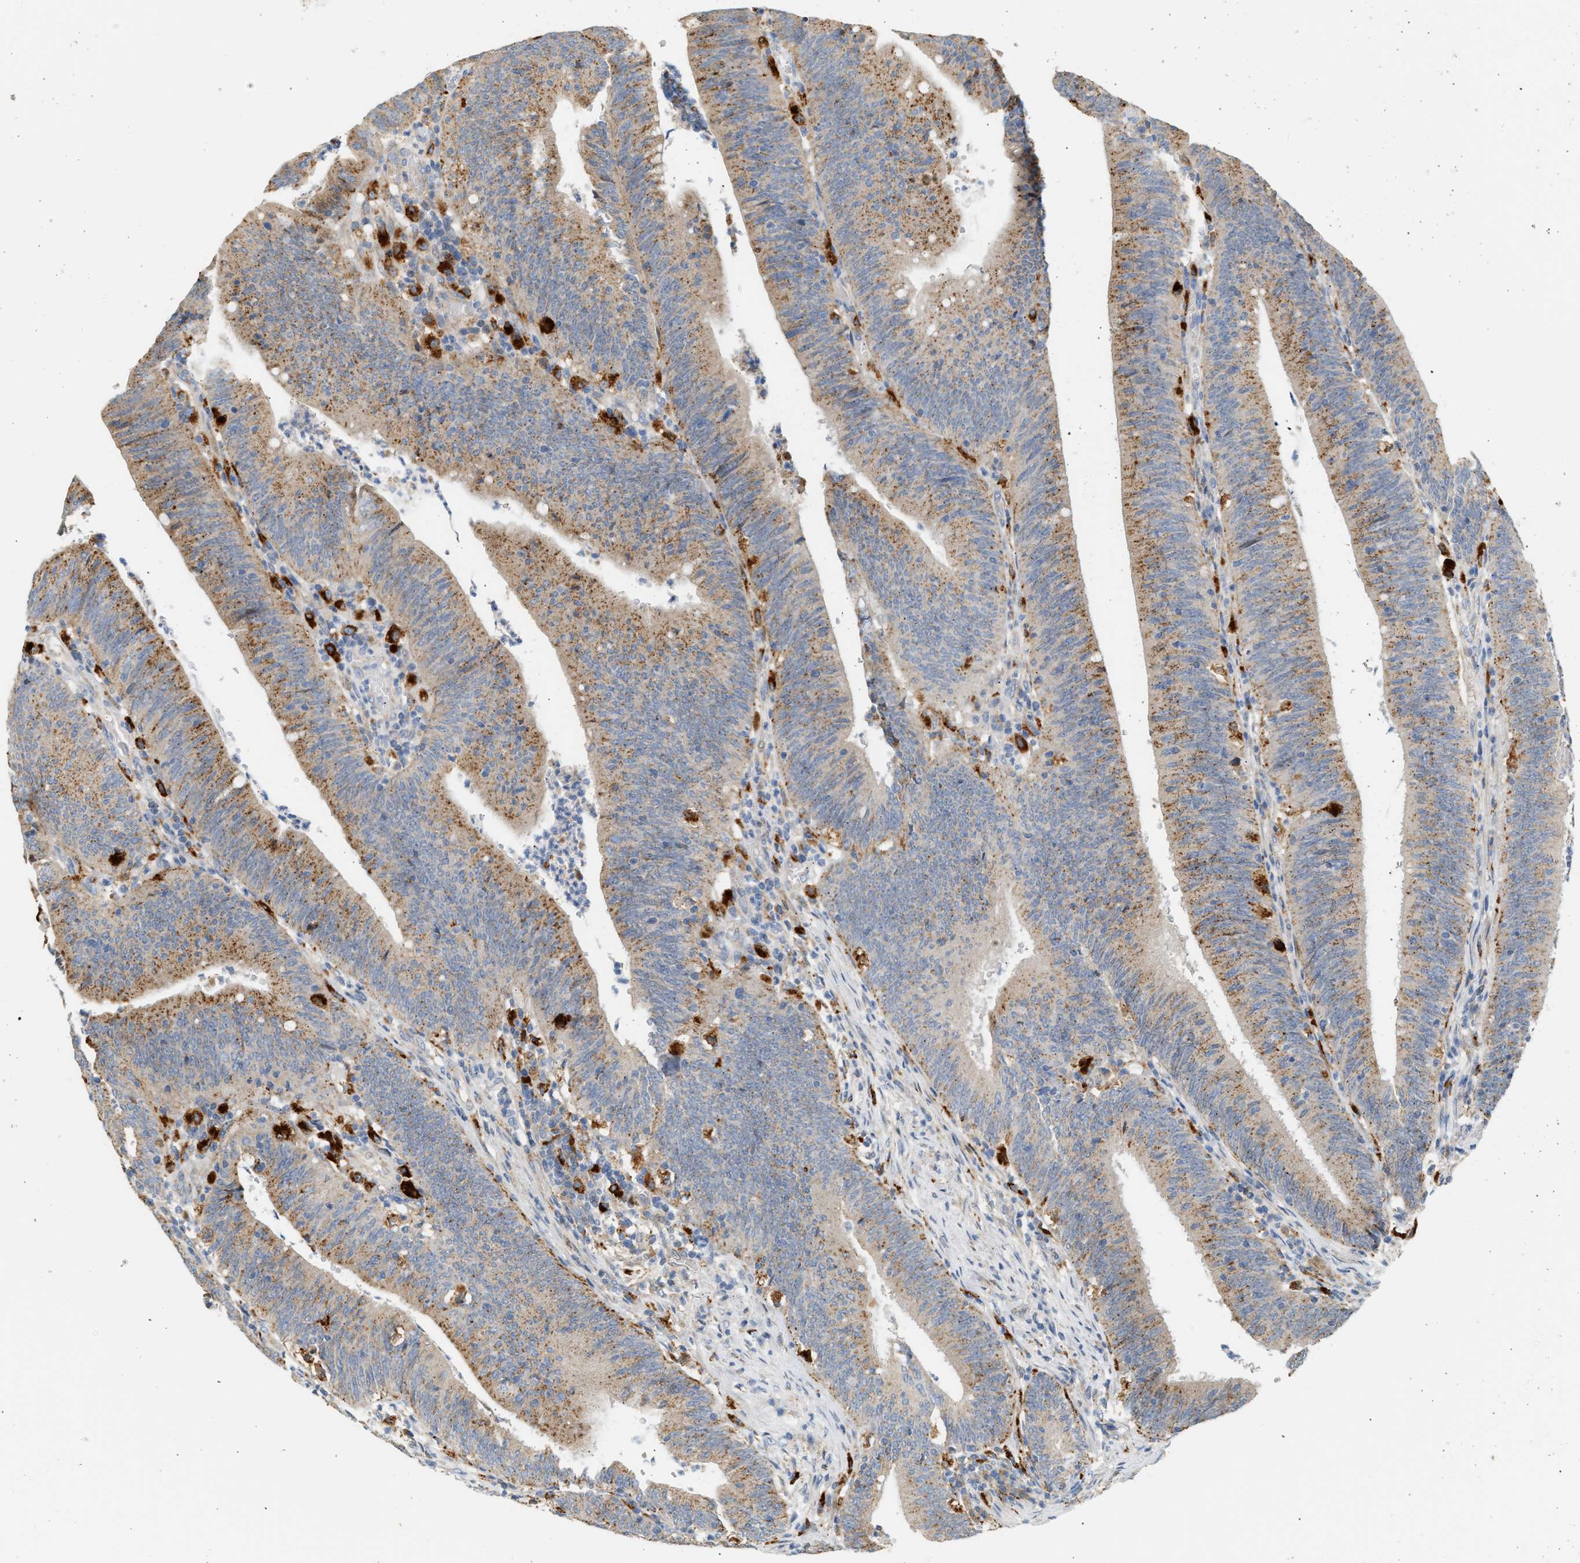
{"staining": {"intensity": "moderate", "quantity": ">75%", "location": "cytoplasmic/membranous"}, "tissue": "colorectal cancer", "cell_type": "Tumor cells", "image_type": "cancer", "snomed": [{"axis": "morphology", "description": "Normal tissue, NOS"}, {"axis": "morphology", "description": "Adenocarcinoma, NOS"}, {"axis": "topography", "description": "Rectum"}], "caption": "Moderate cytoplasmic/membranous staining is identified in about >75% of tumor cells in colorectal cancer.", "gene": "ENTHD1", "patient": {"sex": "female", "age": 66}}